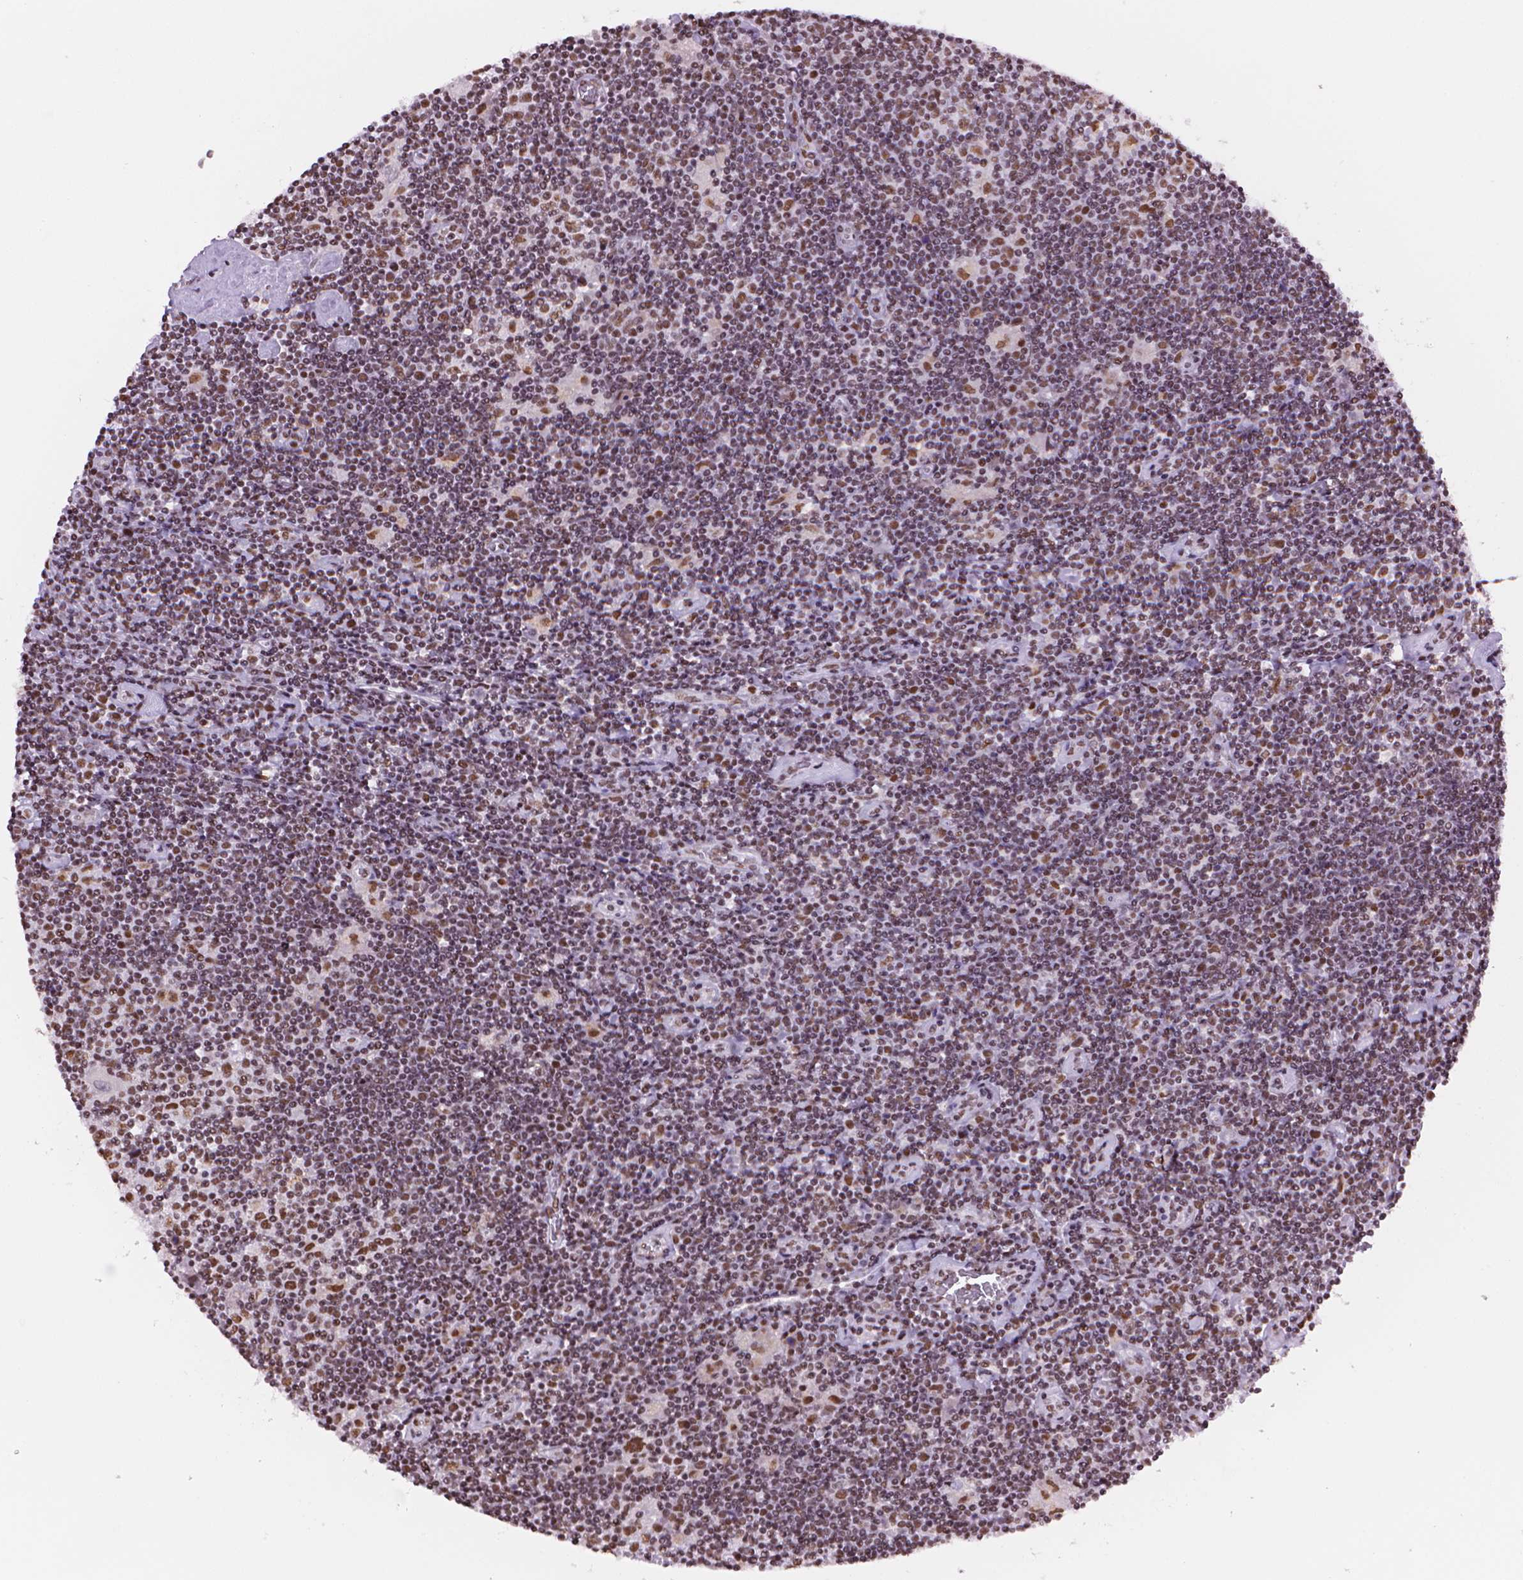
{"staining": {"intensity": "moderate", "quantity": ">75%", "location": "nuclear"}, "tissue": "lymphoma", "cell_type": "Tumor cells", "image_type": "cancer", "snomed": [{"axis": "morphology", "description": "Hodgkin's disease, NOS"}, {"axis": "topography", "description": "Lymph node"}], "caption": "Protein analysis of Hodgkin's disease tissue exhibits moderate nuclear staining in approximately >75% of tumor cells. (IHC, brightfield microscopy, high magnification).", "gene": "RPA4", "patient": {"sex": "male", "age": 40}}